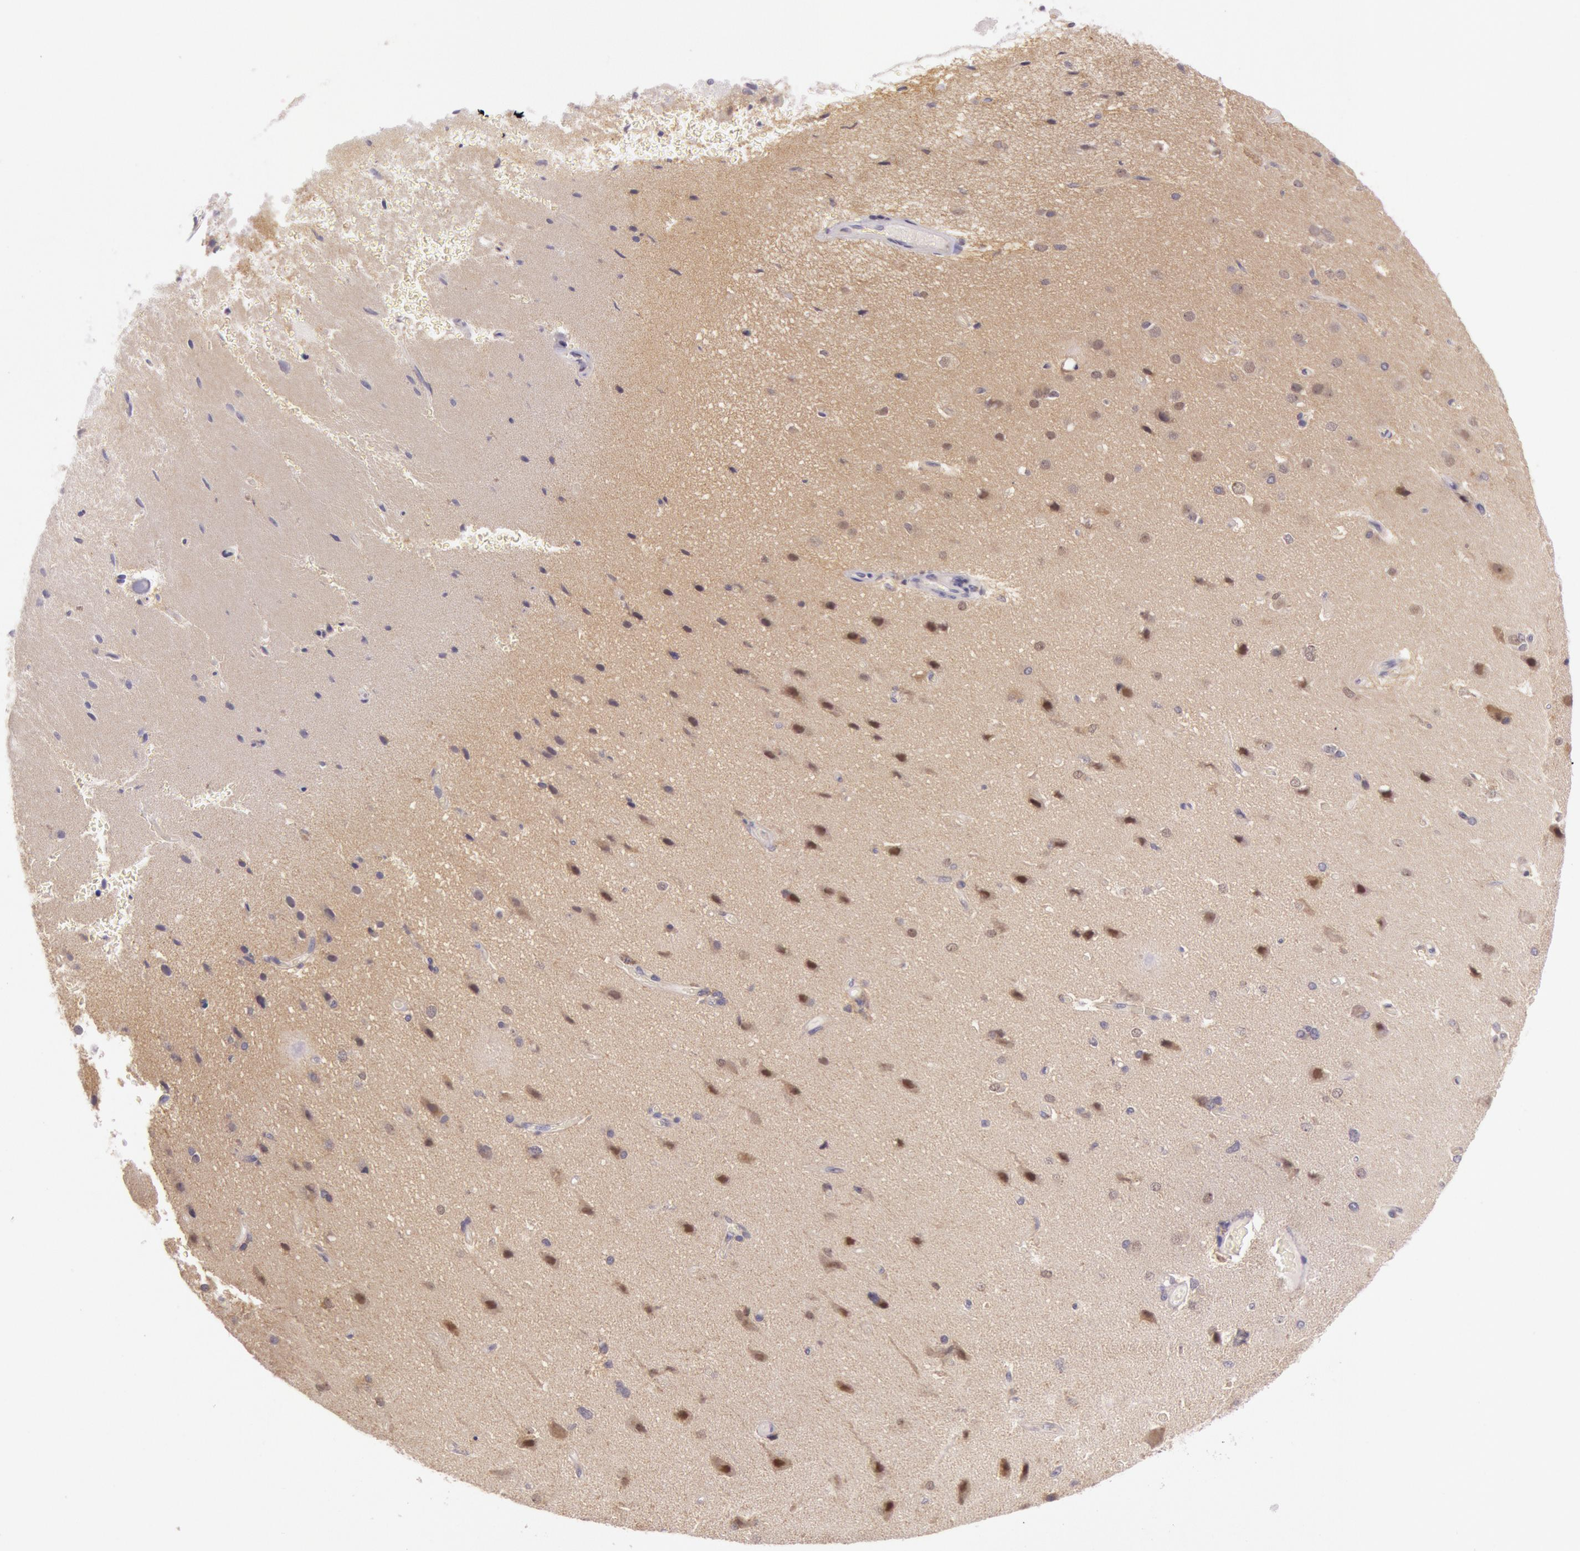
{"staining": {"intensity": "negative", "quantity": "none", "location": "none"}, "tissue": "cerebral cortex", "cell_type": "Endothelial cells", "image_type": "normal", "snomed": [{"axis": "morphology", "description": "Normal tissue, NOS"}, {"axis": "morphology", "description": "Glioma, malignant, High grade"}, {"axis": "topography", "description": "Cerebral cortex"}], "caption": "This is an IHC micrograph of benign cerebral cortex. There is no positivity in endothelial cells.", "gene": "CDK16", "patient": {"sex": "male", "age": 77}}